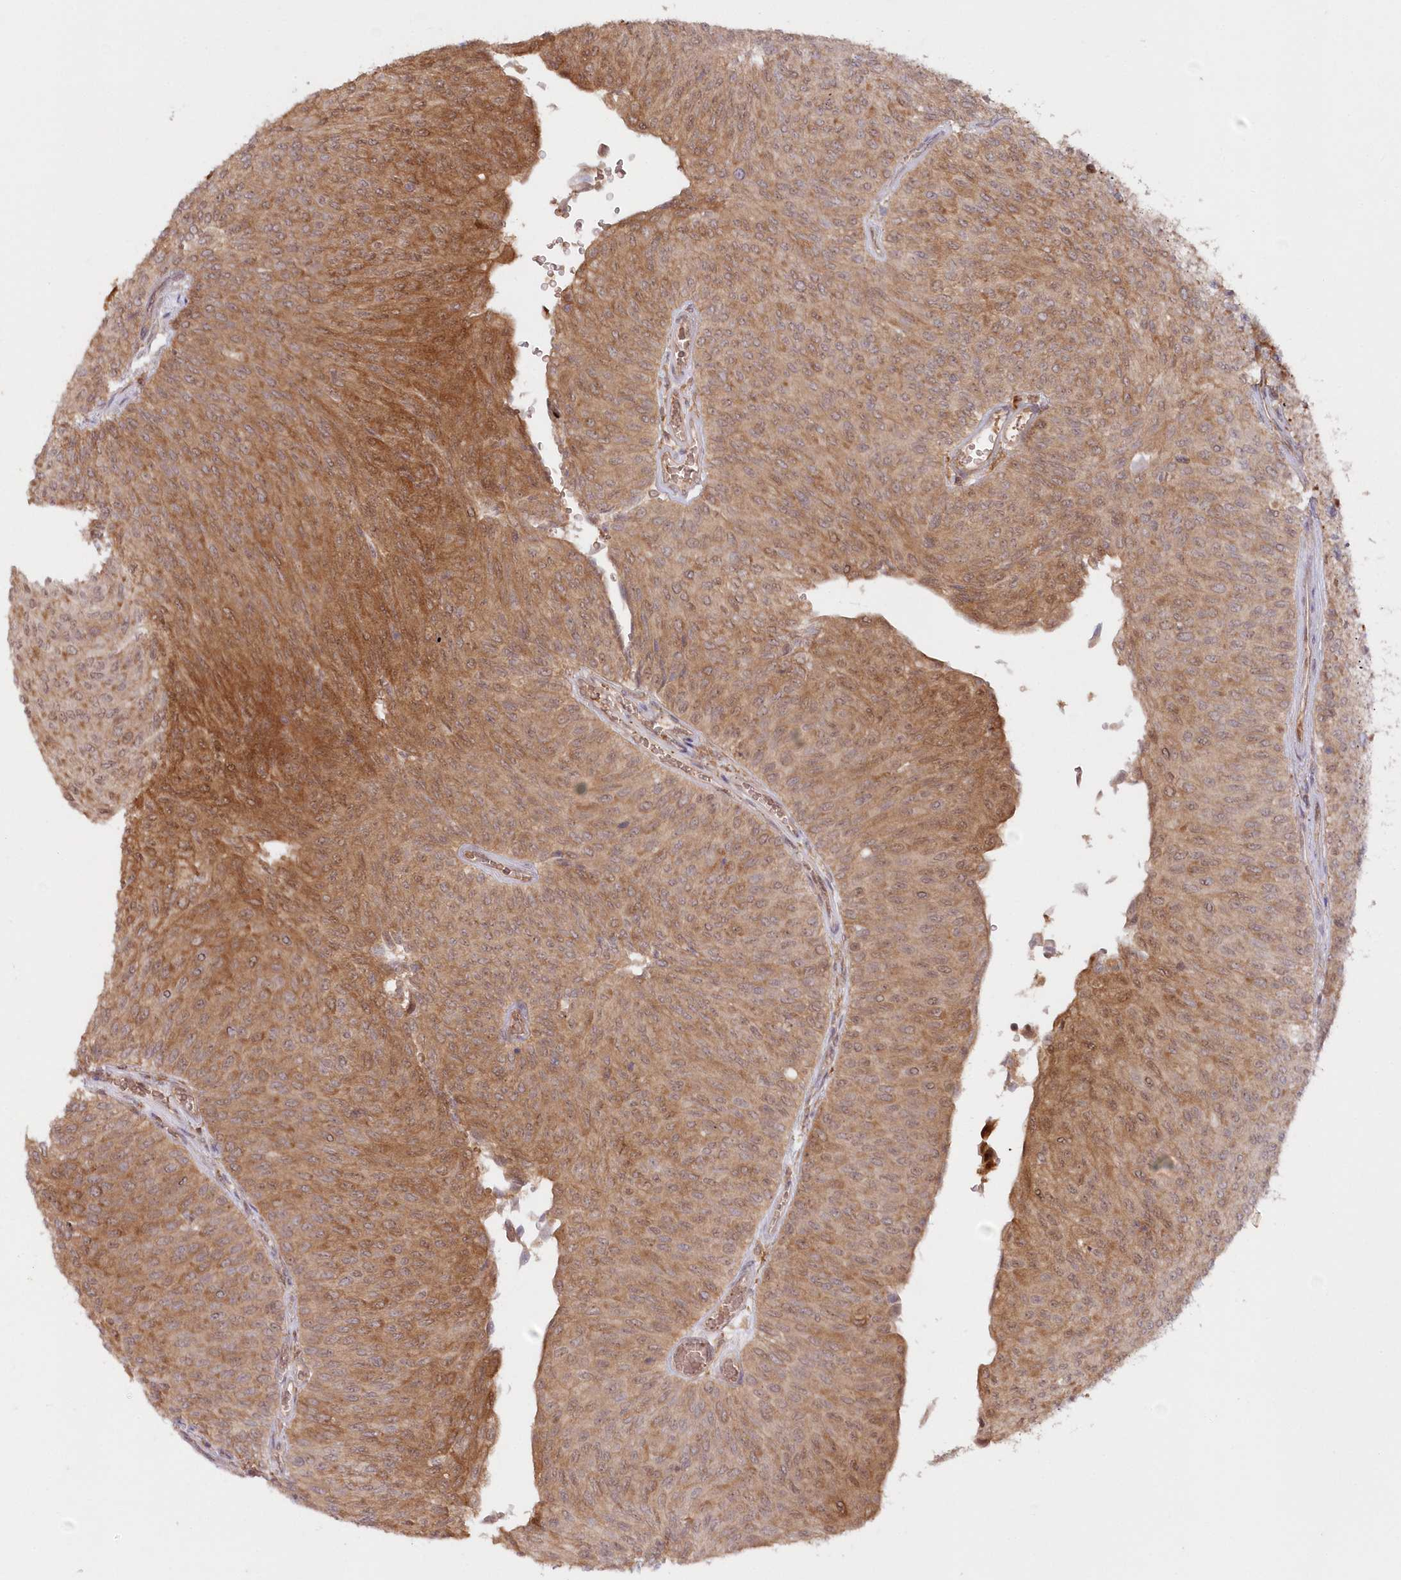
{"staining": {"intensity": "moderate", "quantity": ">75%", "location": "cytoplasmic/membranous"}, "tissue": "urothelial cancer", "cell_type": "Tumor cells", "image_type": "cancer", "snomed": [{"axis": "morphology", "description": "Urothelial carcinoma, Low grade"}, {"axis": "topography", "description": "Urinary bladder"}], "caption": "Brown immunohistochemical staining in urothelial cancer exhibits moderate cytoplasmic/membranous staining in approximately >75% of tumor cells.", "gene": "GBE1", "patient": {"sex": "male", "age": 78}}